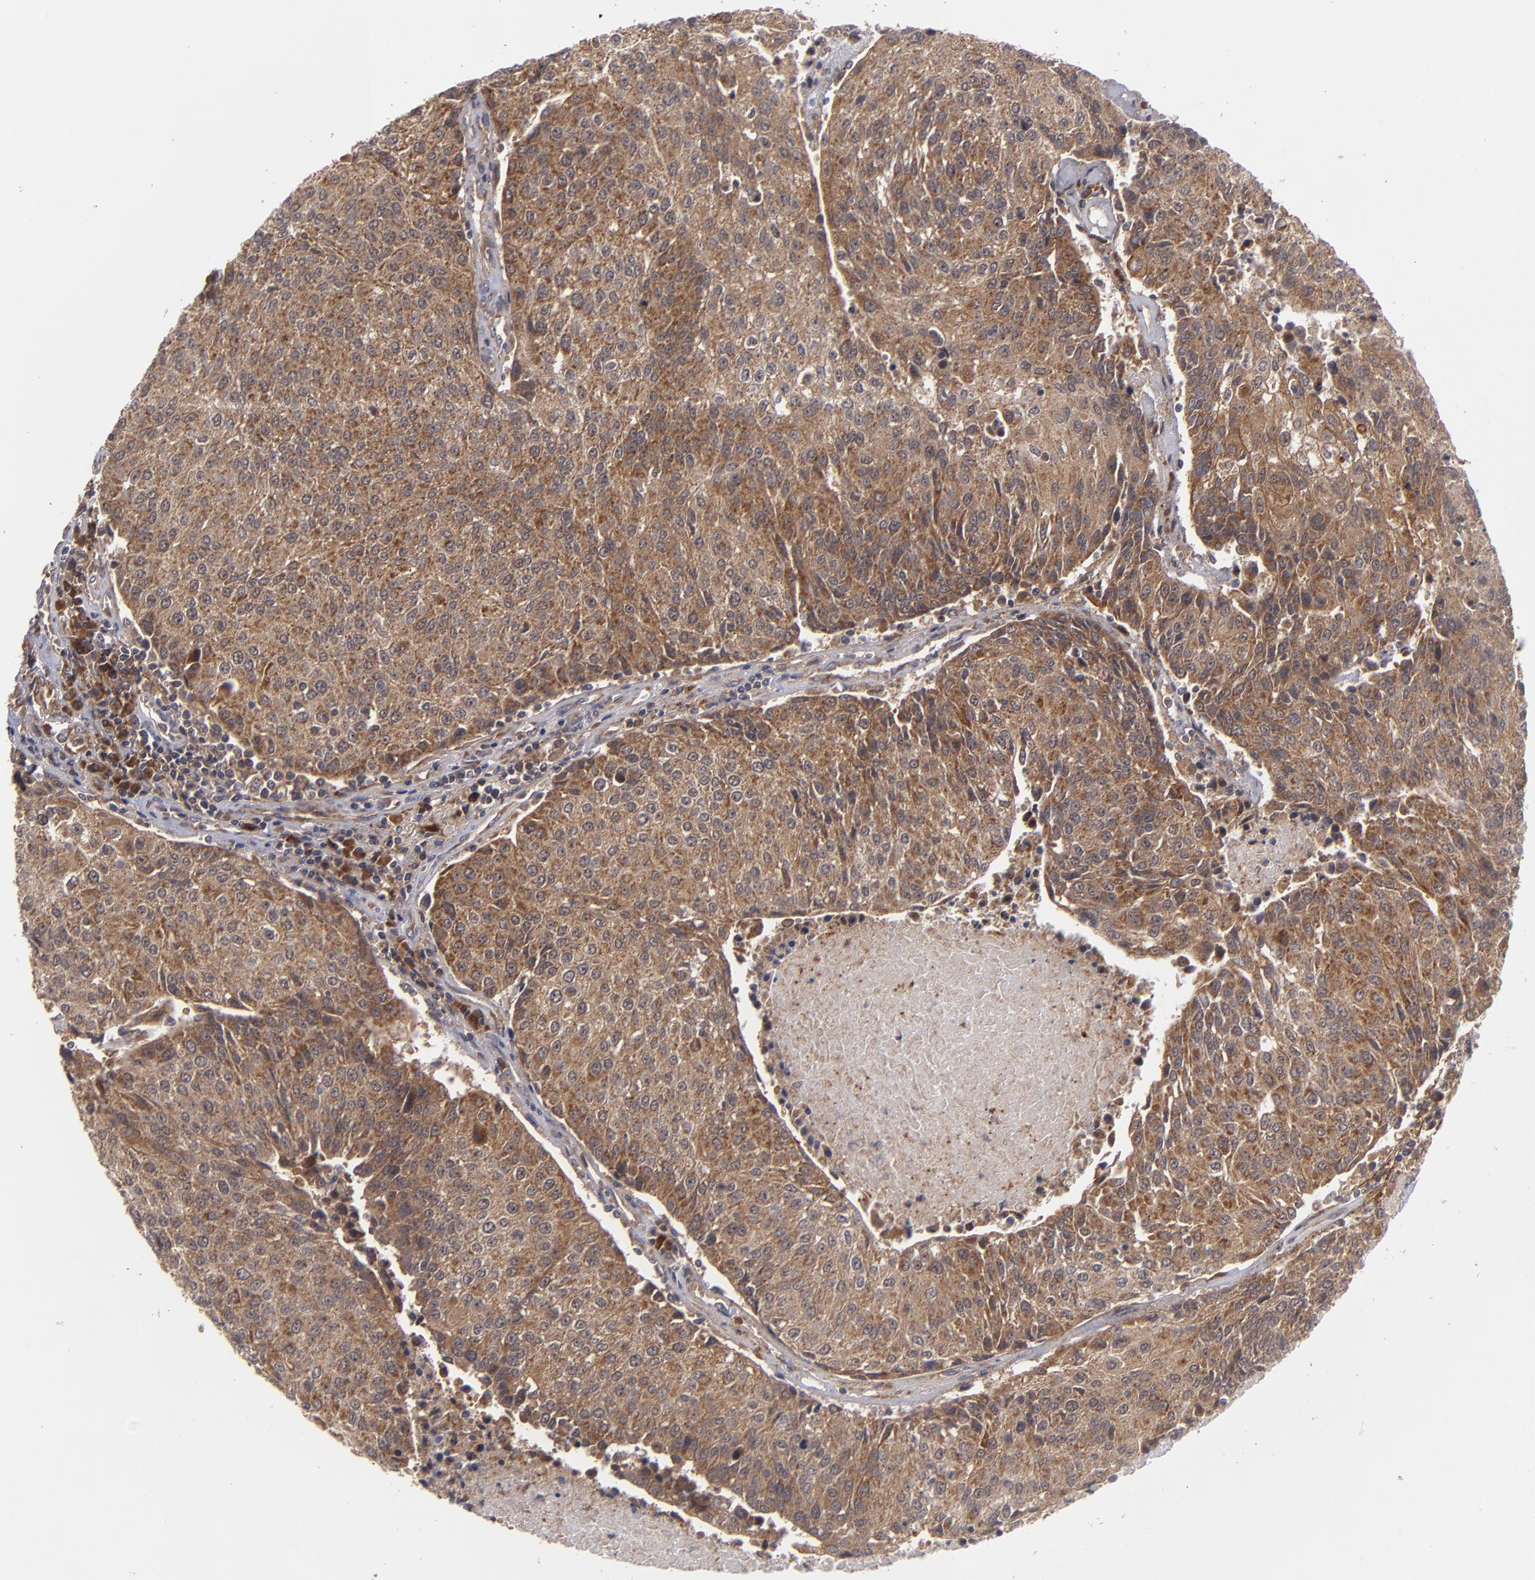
{"staining": {"intensity": "moderate", "quantity": ">75%", "location": "cytoplasmic/membranous"}, "tissue": "urothelial cancer", "cell_type": "Tumor cells", "image_type": "cancer", "snomed": [{"axis": "morphology", "description": "Urothelial carcinoma, High grade"}, {"axis": "topography", "description": "Urinary bladder"}], "caption": "Urothelial cancer was stained to show a protein in brown. There is medium levels of moderate cytoplasmic/membranous staining in approximately >75% of tumor cells.", "gene": "BMP6", "patient": {"sex": "female", "age": 85}}